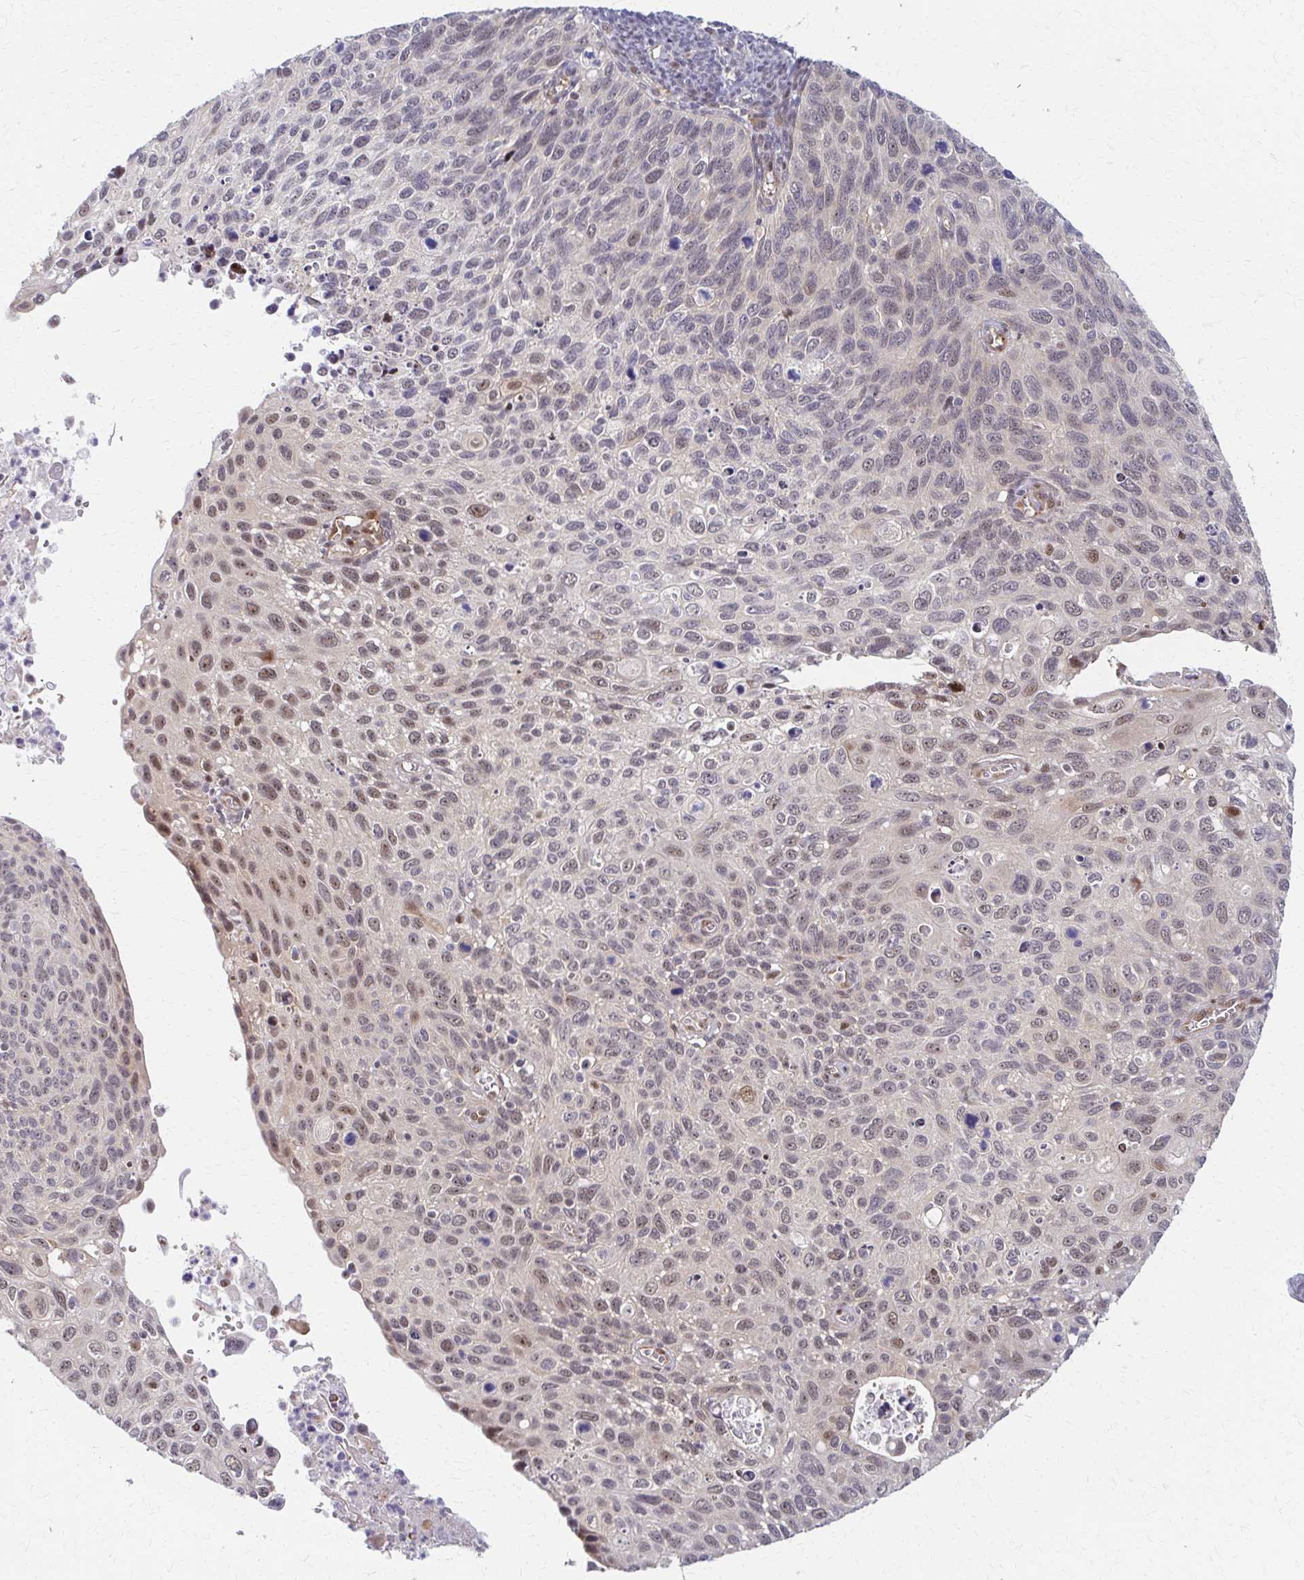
{"staining": {"intensity": "weak", "quantity": "25%-75%", "location": "nuclear"}, "tissue": "cervical cancer", "cell_type": "Tumor cells", "image_type": "cancer", "snomed": [{"axis": "morphology", "description": "Squamous cell carcinoma, NOS"}, {"axis": "topography", "description": "Cervix"}], "caption": "Cervical cancer (squamous cell carcinoma) tissue displays weak nuclear staining in about 25%-75% of tumor cells, visualized by immunohistochemistry.", "gene": "PSMD7", "patient": {"sex": "female", "age": 70}}